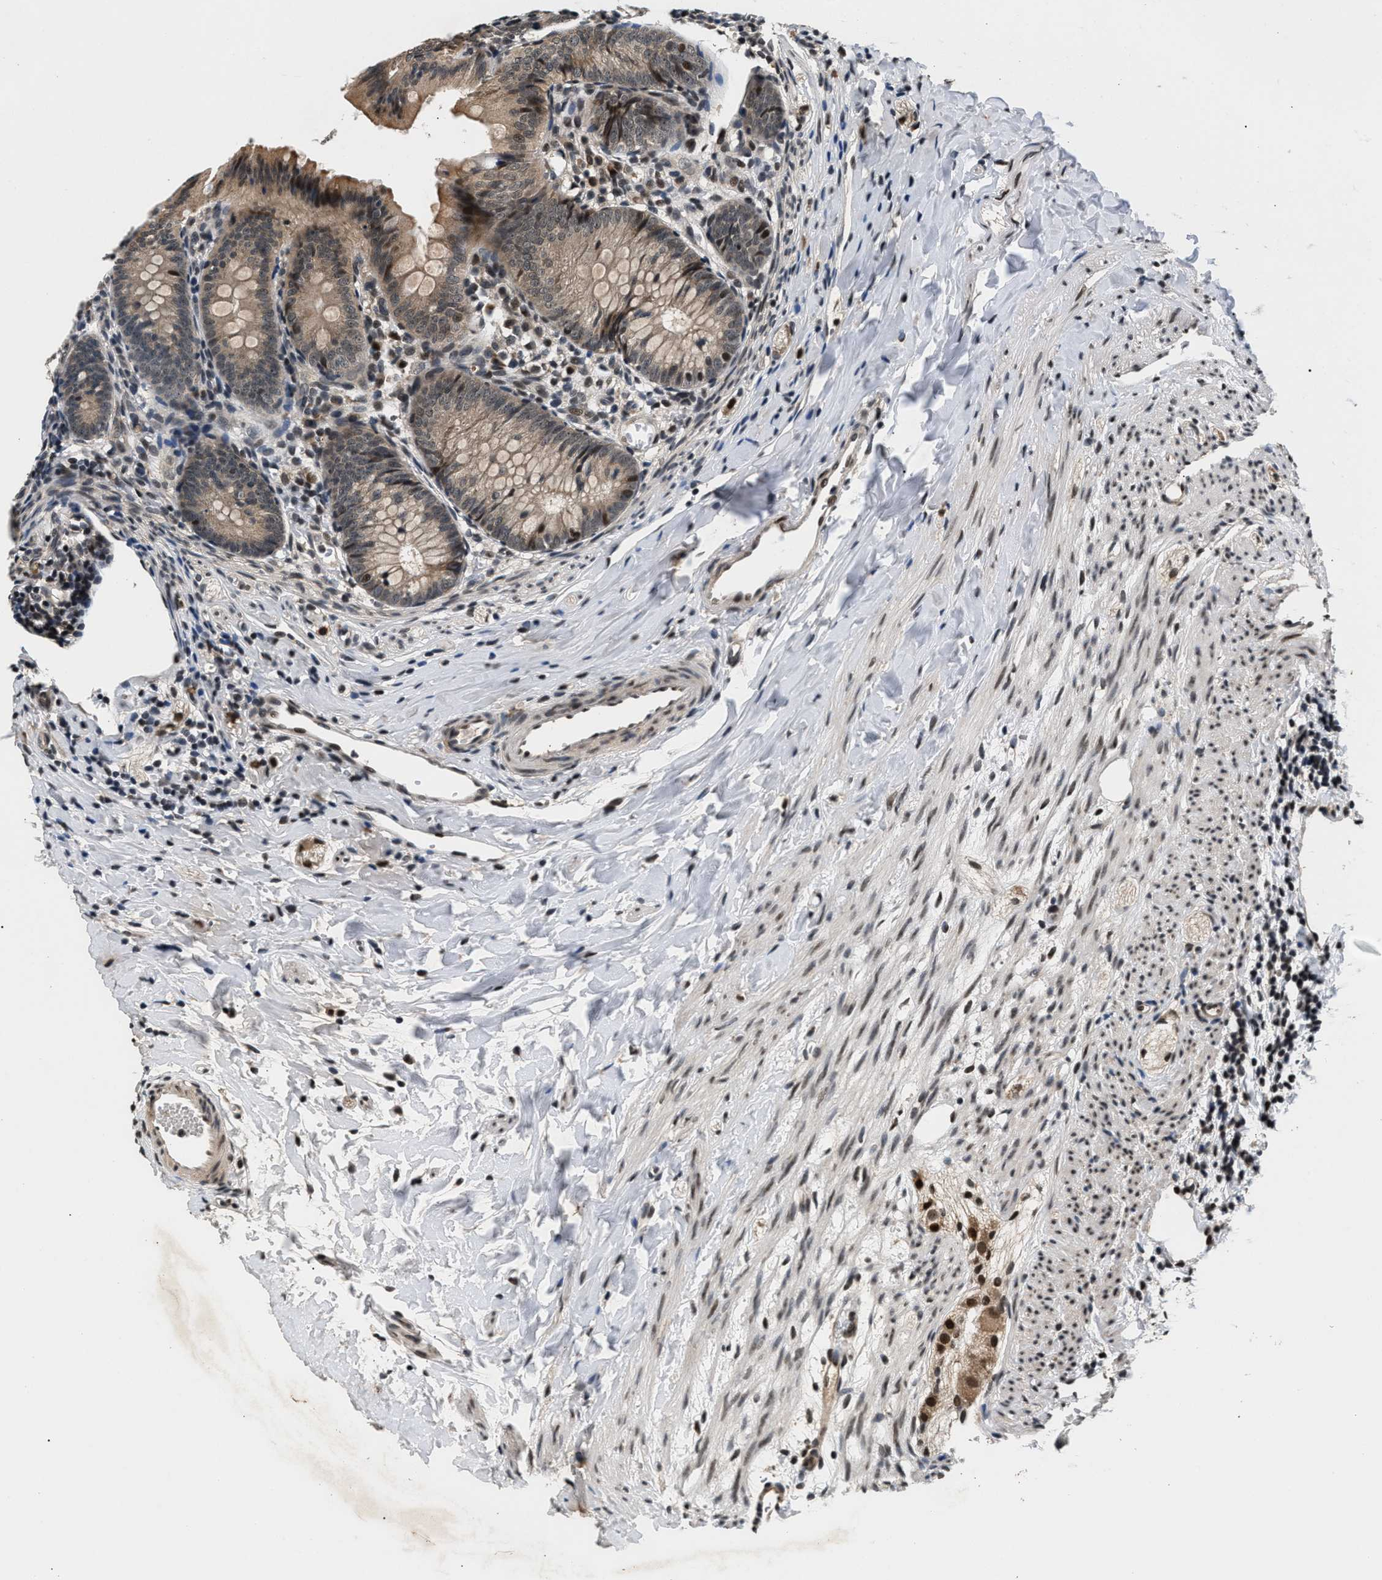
{"staining": {"intensity": "moderate", "quantity": ">75%", "location": "cytoplasmic/membranous,nuclear"}, "tissue": "appendix", "cell_type": "Glandular cells", "image_type": "normal", "snomed": [{"axis": "morphology", "description": "Normal tissue, NOS"}, {"axis": "topography", "description": "Appendix"}], "caption": "A brown stain labels moderate cytoplasmic/membranous,nuclear expression of a protein in glandular cells of benign appendix.", "gene": "RBM33", "patient": {"sex": "male", "age": 1}}